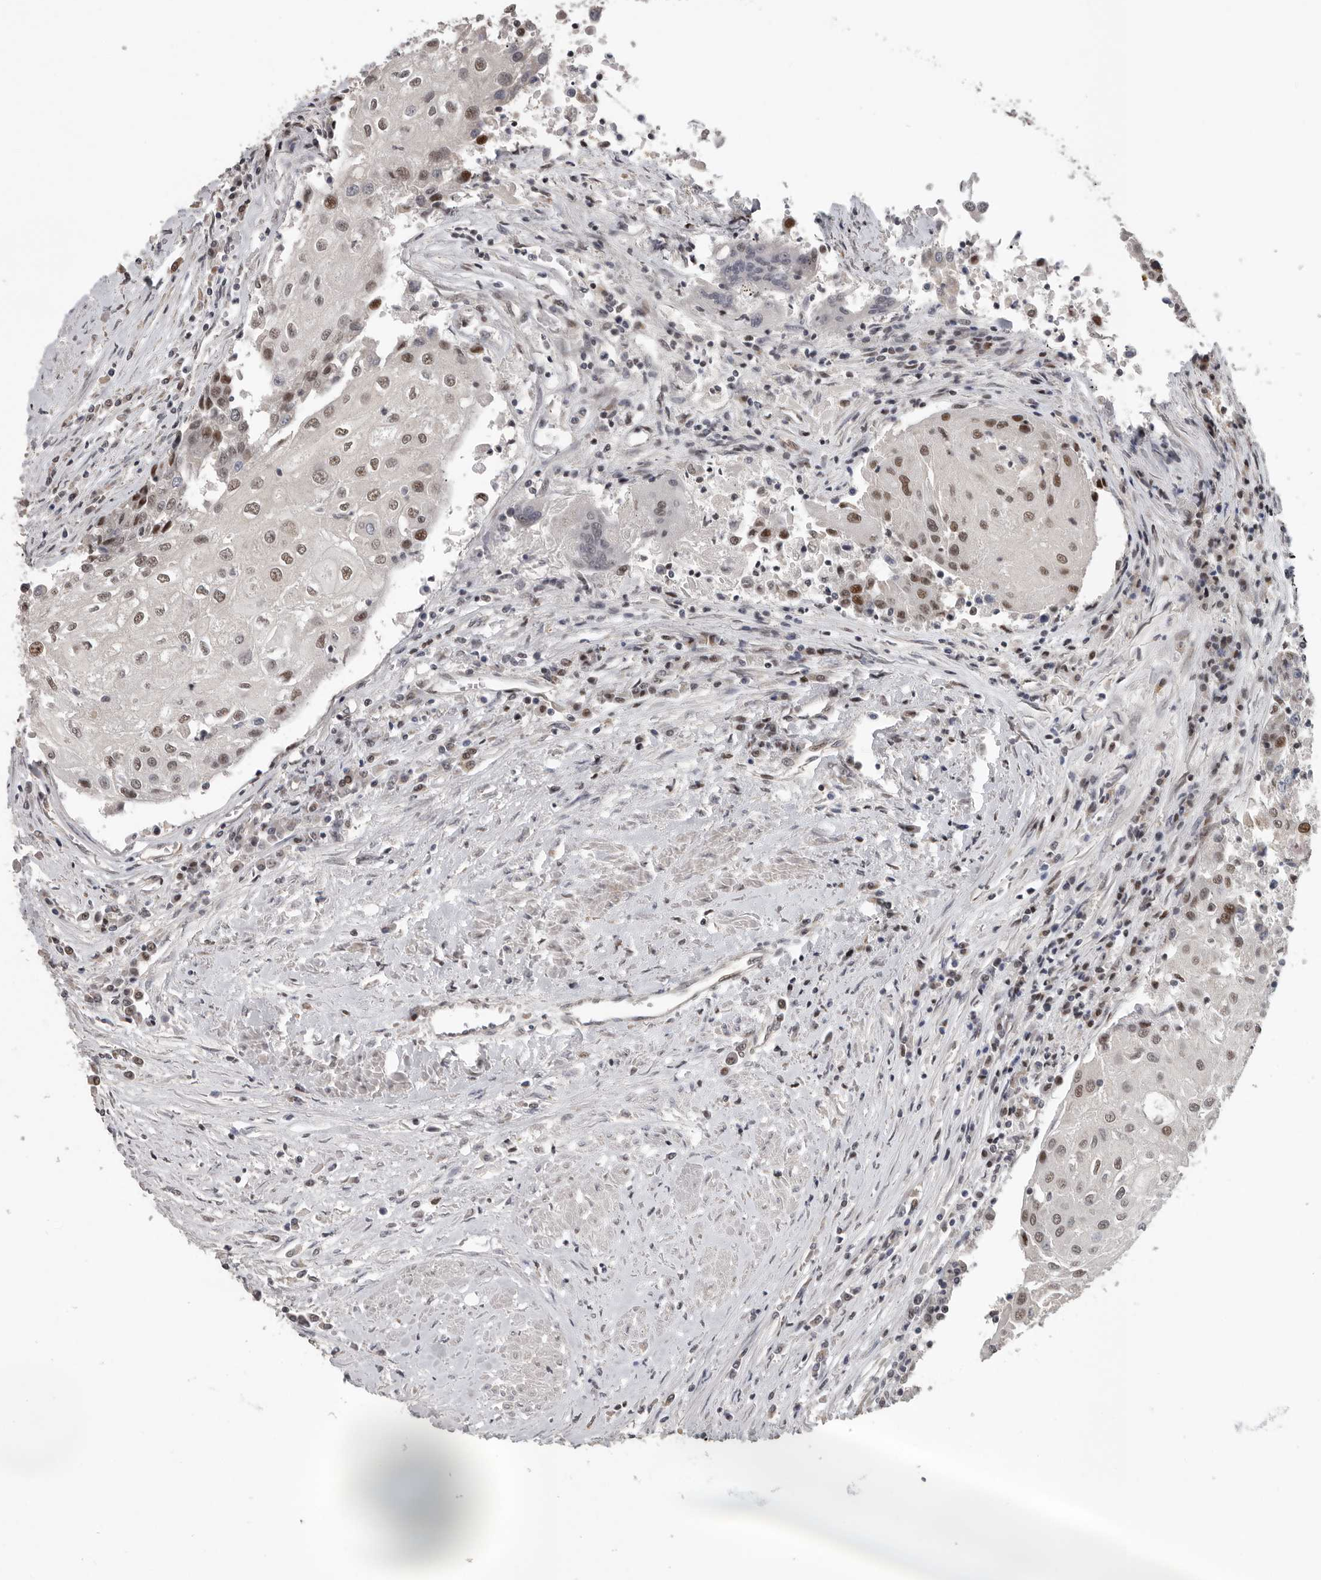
{"staining": {"intensity": "weak", "quantity": "25%-75%", "location": "nuclear"}, "tissue": "urothelial cancer", "cell_type": "Tumor cells", "image_type": "cancer", "snomed": [{"axis": "morphology", "description": "Urothelial carcinoma, High grade"}, {"axis": "topography", "description": "Urinary bladder"}], "caption": "Protein staining by immunohistochemistry demonstrates weak nuclear positivity in about 25%-75% of tumor cells in urothelial cancer.", "gene": "RALGPS2", "patient": {"sex": "female", "age": 85}}